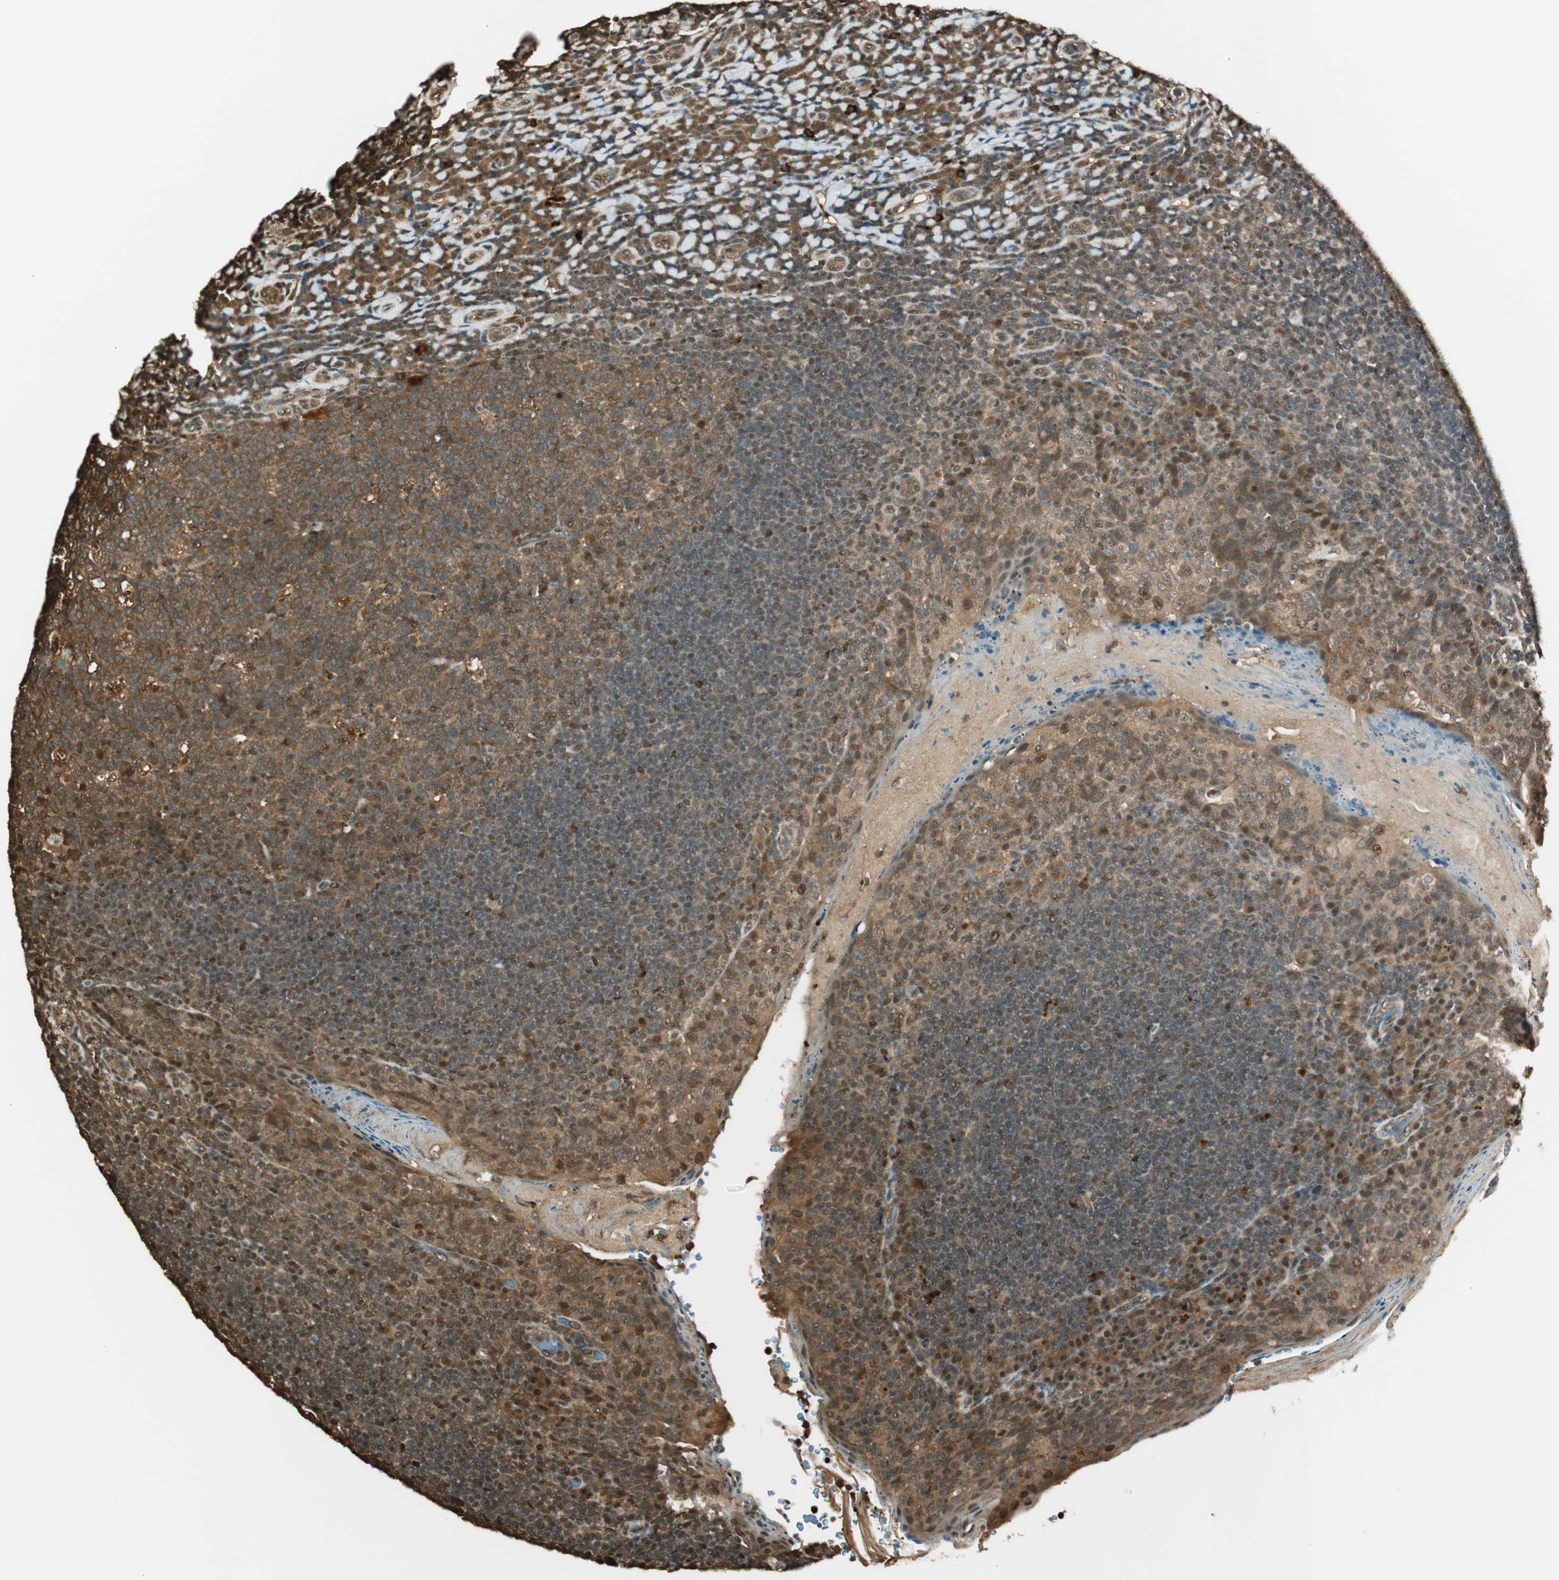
{"staining": {"intensity": "strong", "quantity": ">75%", "location": "cytoplasmic/membranous,nuclear"}, "tissue": "tonsil", "cell_type": "Germinal center cells", "image_type": "normal", "snomed": [{"axis": "morphology", "description": "Normal tissue, NOS"}, {"axis": "topography", "description": "Tonsil"}], "caption": "DAB (3,3'-diaminobenzidine) immunohistochemical staining of benign human tonsil displays strong cytoplasmic/membranous,nuclear protein staining in about >75% of germinal center cells. (Brightfield microscopy of DAB IHC at high magnification).", "gene": "ENSG00000268870", "patient": {"sex": "male", "age": 17}}